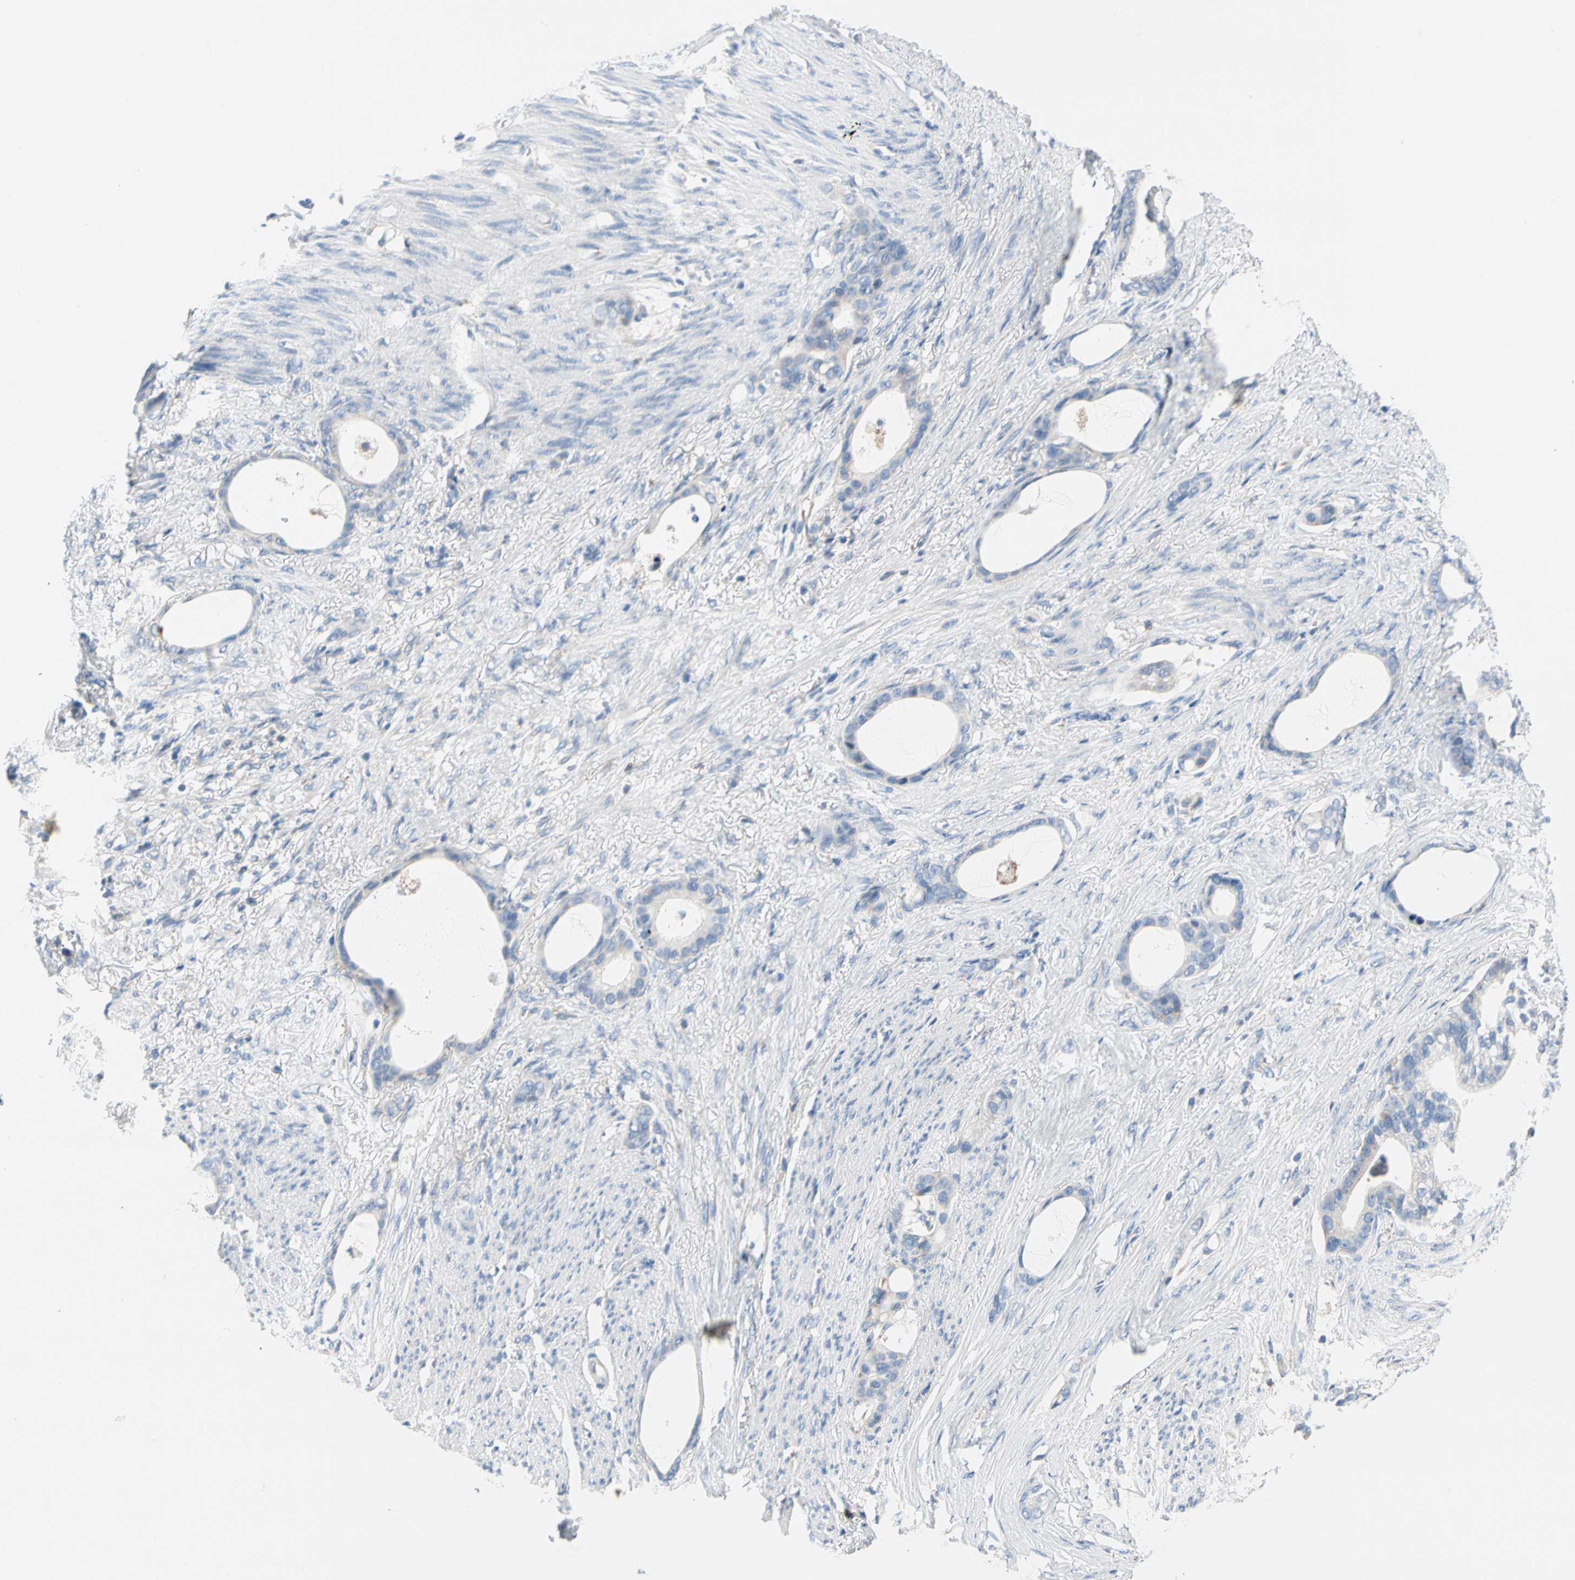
{"staining": {"intensity": "negative", "quantity": "none", "location": "none"}, "tissue": "stomach cancer", "cell_type": "Tumor cells", "image_type": "cancer", "snomed": [{"axis": "morphology", "description": "Adenocarcinoma, NOS"}, {"axis": "topography", "description": "Stomach"}], "caption": "This is an immunohistochemistry histopathology image of stomach cancer (adenocarcinoma). There is no positivity in tumor cells.", "gene": "STXBP1", "patient": {"sex": "female", "age": 75}}